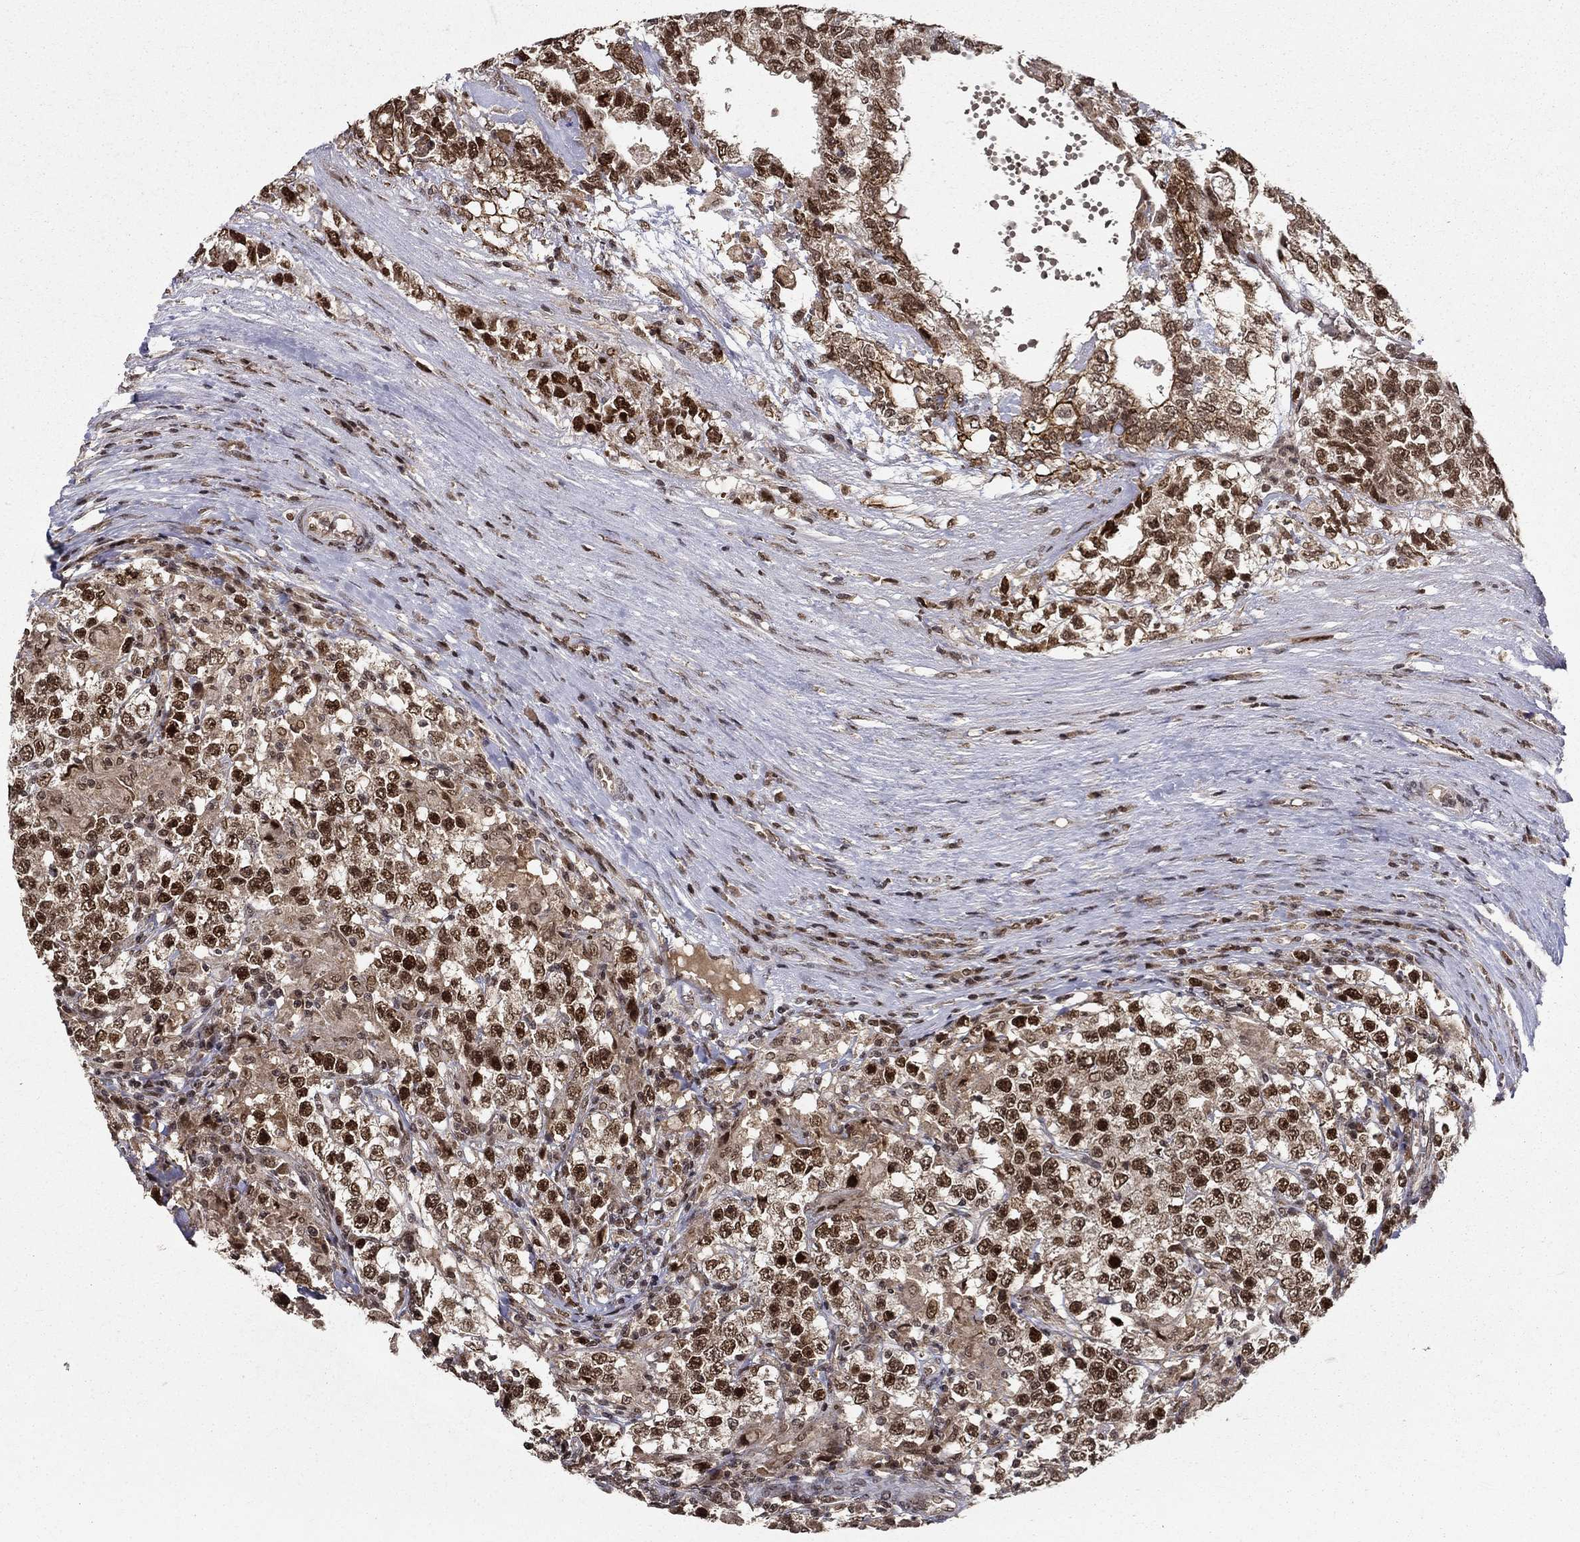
{"staining": {"intensity": "strong", "quantity": "25%-75%", "location": "nuclear"}, "tissue": "testis cancer", "cell_type": "Tumor cells", "image_type": "cancer", "snomed": [{"axis": "morphology", "description": "Seminoma, NOS"}, {"axis": "morphology", "description": "Carcinoma, Embryonal, NOS"}, {"axis": "topography", "description": "Testis"}], "caption": "Strong nuclear staining is identified in about 25%-75% of tumor cells in seminoma (testis). (Brightfield microscopy of DAB IHC at high magnification).", "gene": "CDCA7L", "patient": {"sex": "male", "age": 41}}